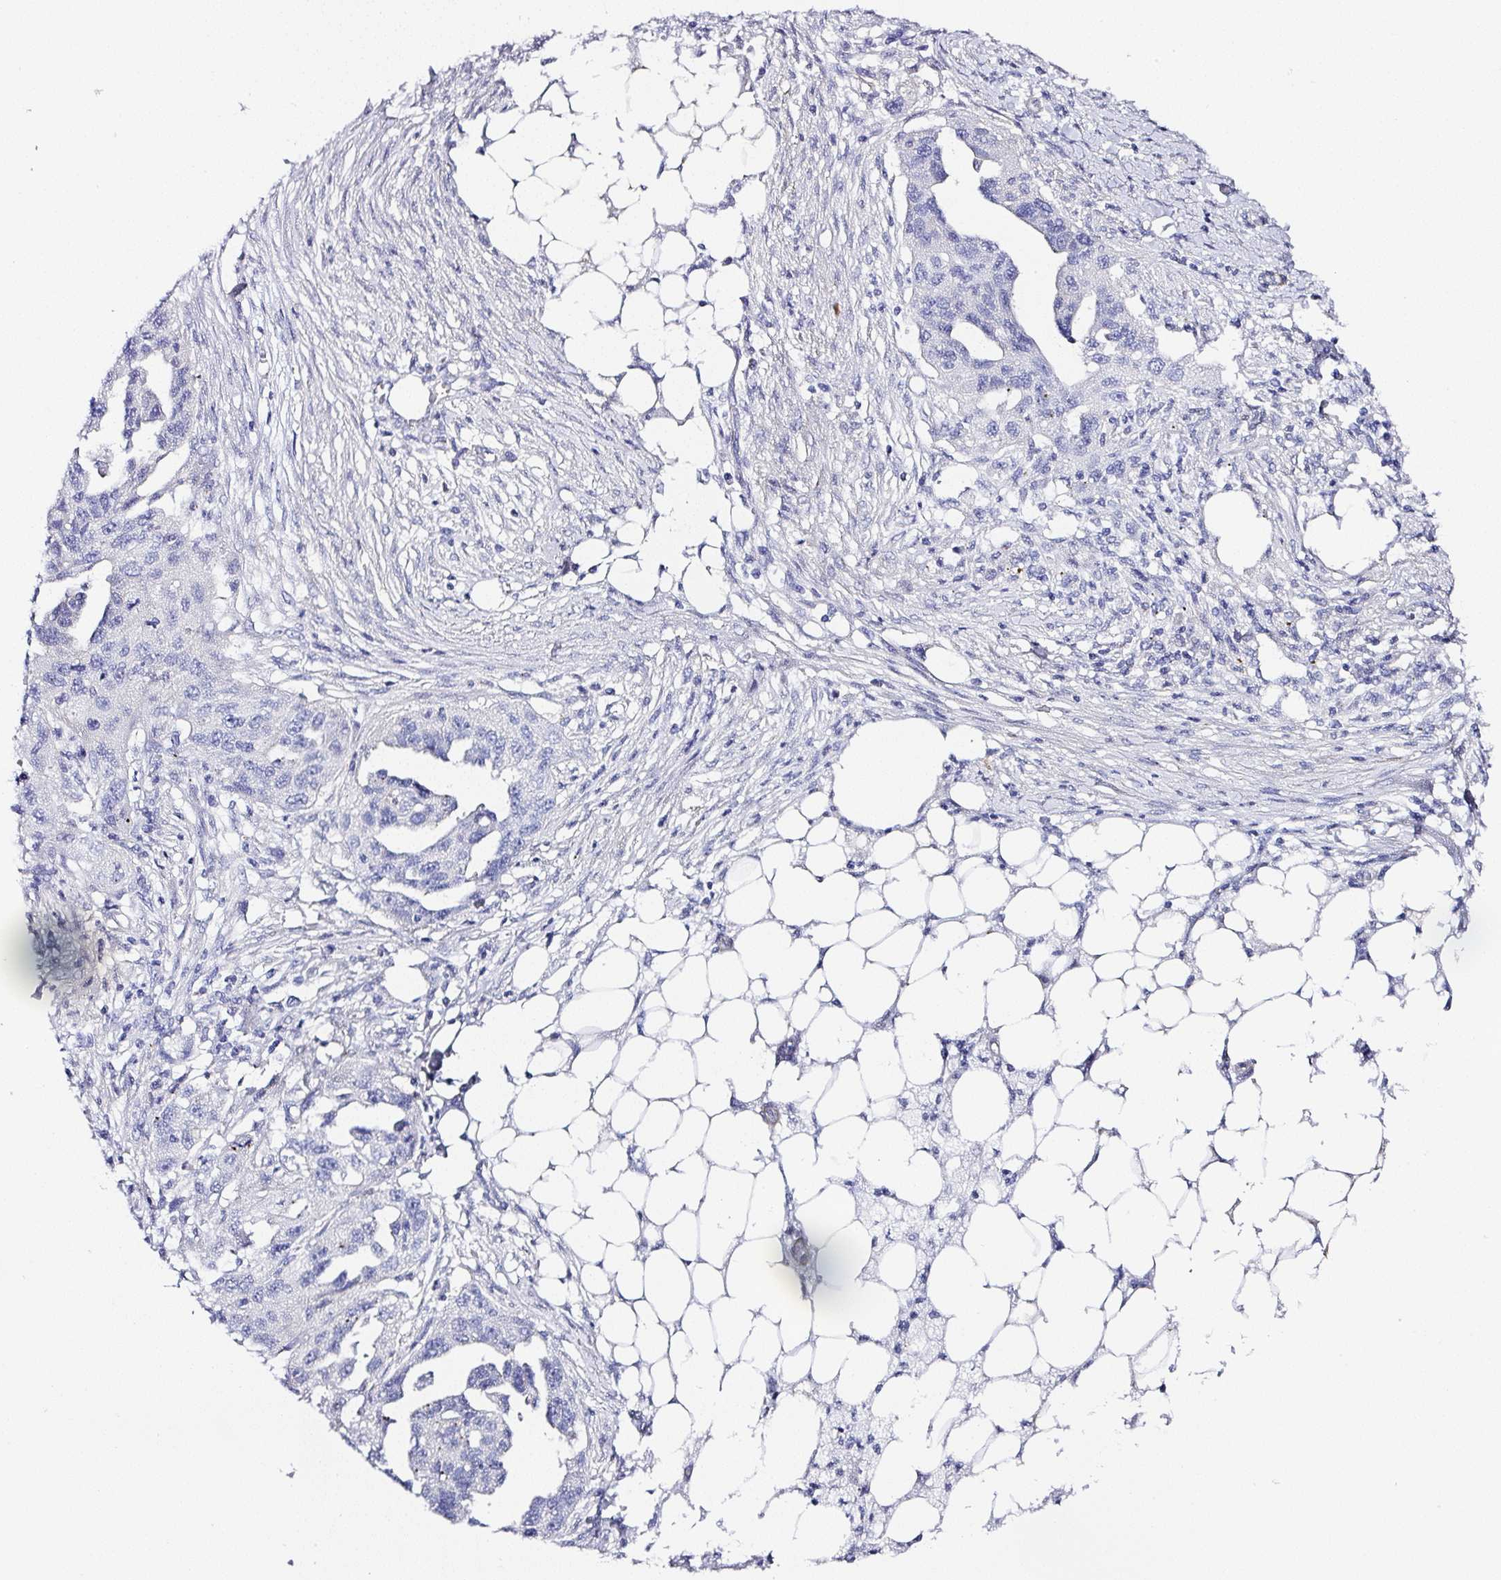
{"staining": {"intensity": "negative", "quantity": "none", "location": "none"}, "tissue": "ovarian cancer", "cell_type": "Tumor cells", "image_type": "cancer", "snomed": [{"axis": "morphology", "description": "Carcinoma, endometroid"}, {"axis": "morphology", "description": "Cystadenocarcinoma, serous, NOS"}, {"axis": "topography", "description": "Ovary"}], "caption": "Immunohistochemical staining of human serous cystadenocarcinoma (ovarian) exhibits no significant positivity in tumor cells.", "gene": "PPFIA4", "patient": {"sex": "female", "age": 45}}